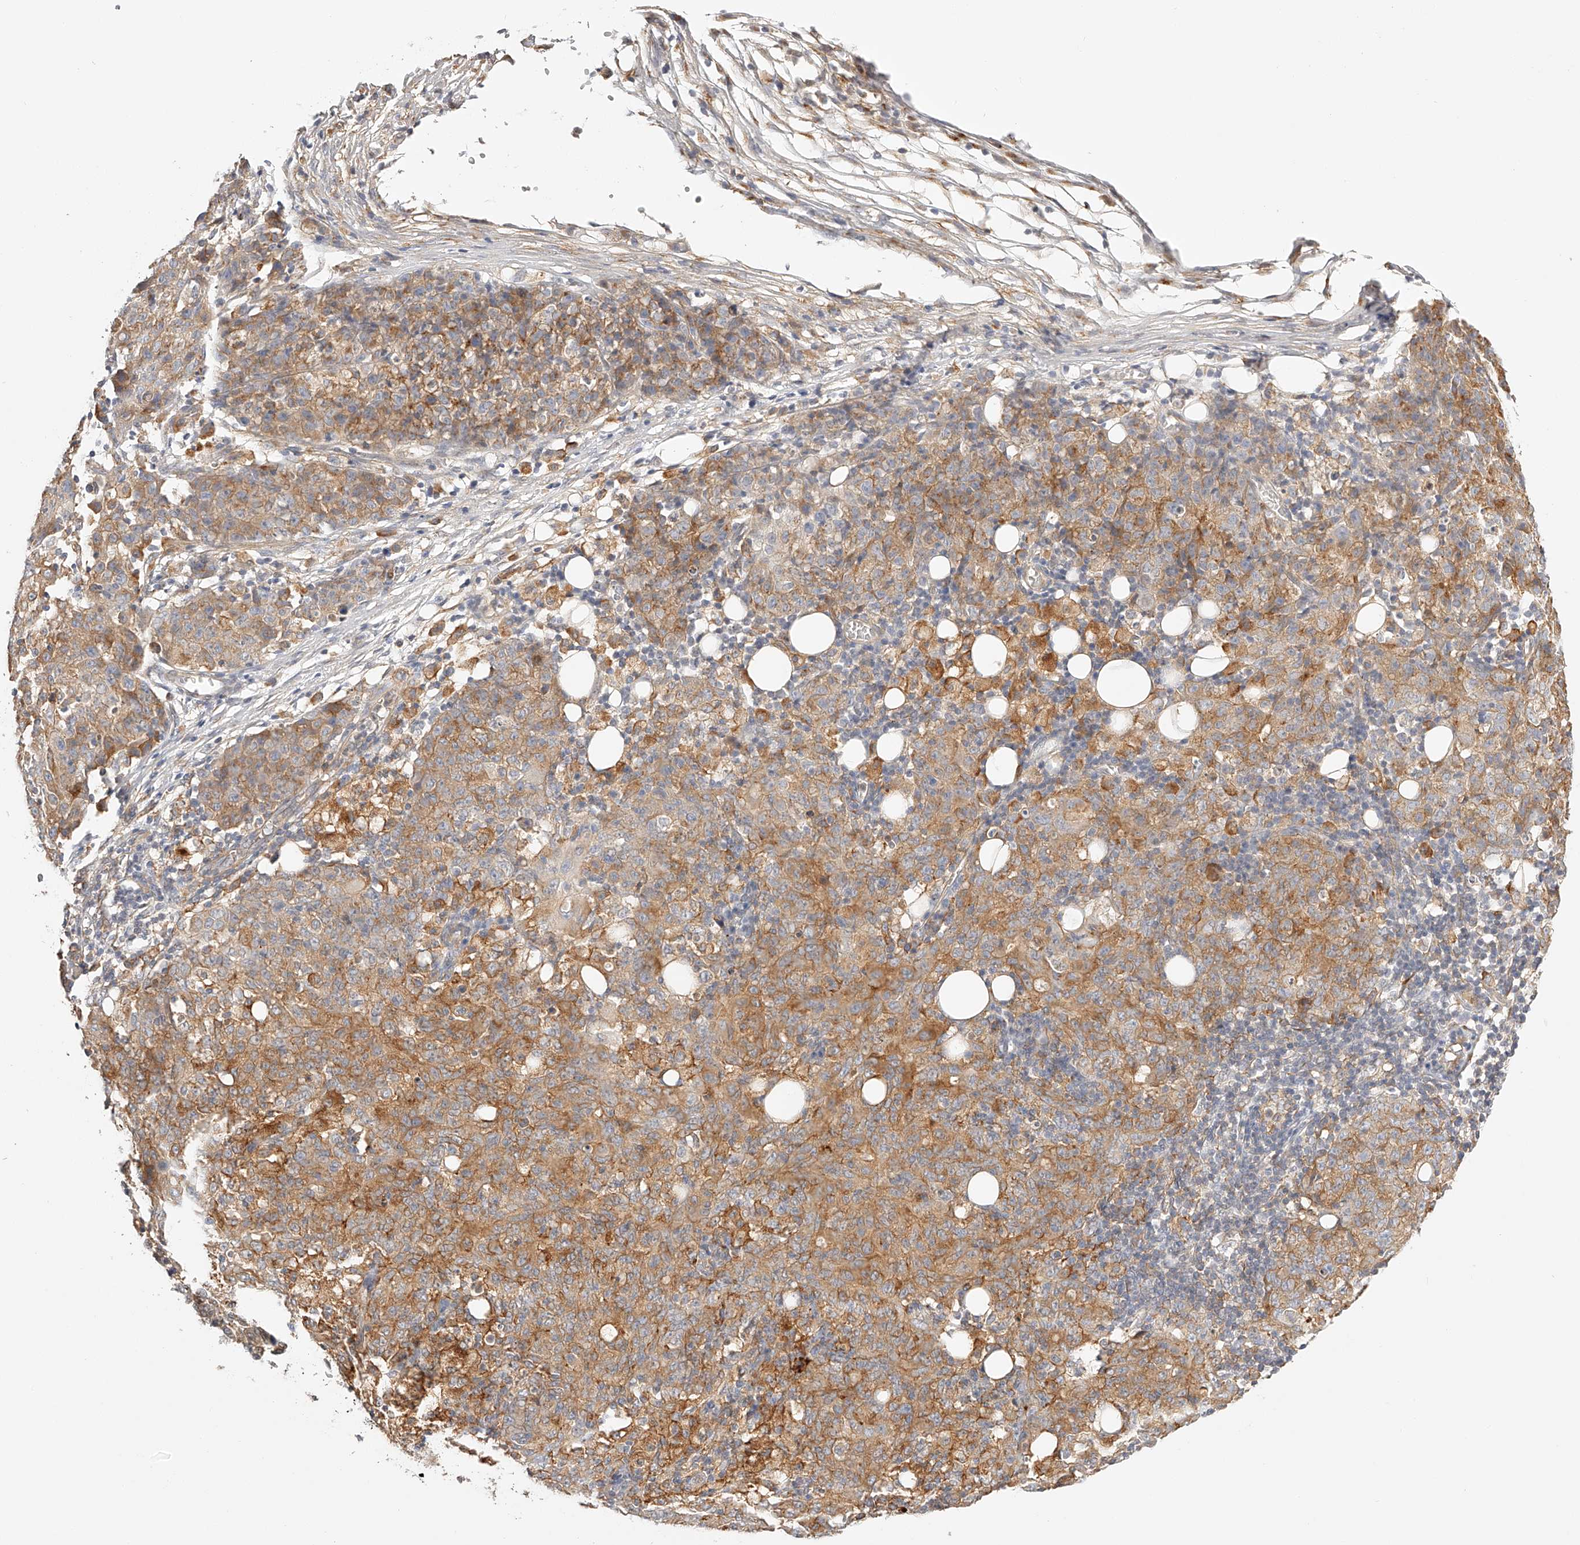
{"staining": {"intensity": "moderate", "quantity": ">75%", "location": "cytoplasmic/membranous"}, "tissue": "ovarian cancer", "cell_type": "Tumor cells", "image_type": "cancer", "snomed": [{"axis": "morphology", "description": "Carcinoma, endometroid"}, {"axis": "topography", "description": "Ovary"}], "caption": "Endometroid carcinoma (ovarian) tissue shows moderate cytoplasmic/membranous expression in approximately >75% of tumor cells, visualized by immunohistochemistry. (DAB IHC, brown staining for protein, blue staining for nuclei).", "gene": "SYNC", "patient": {"sex": "female", "age": 42}}